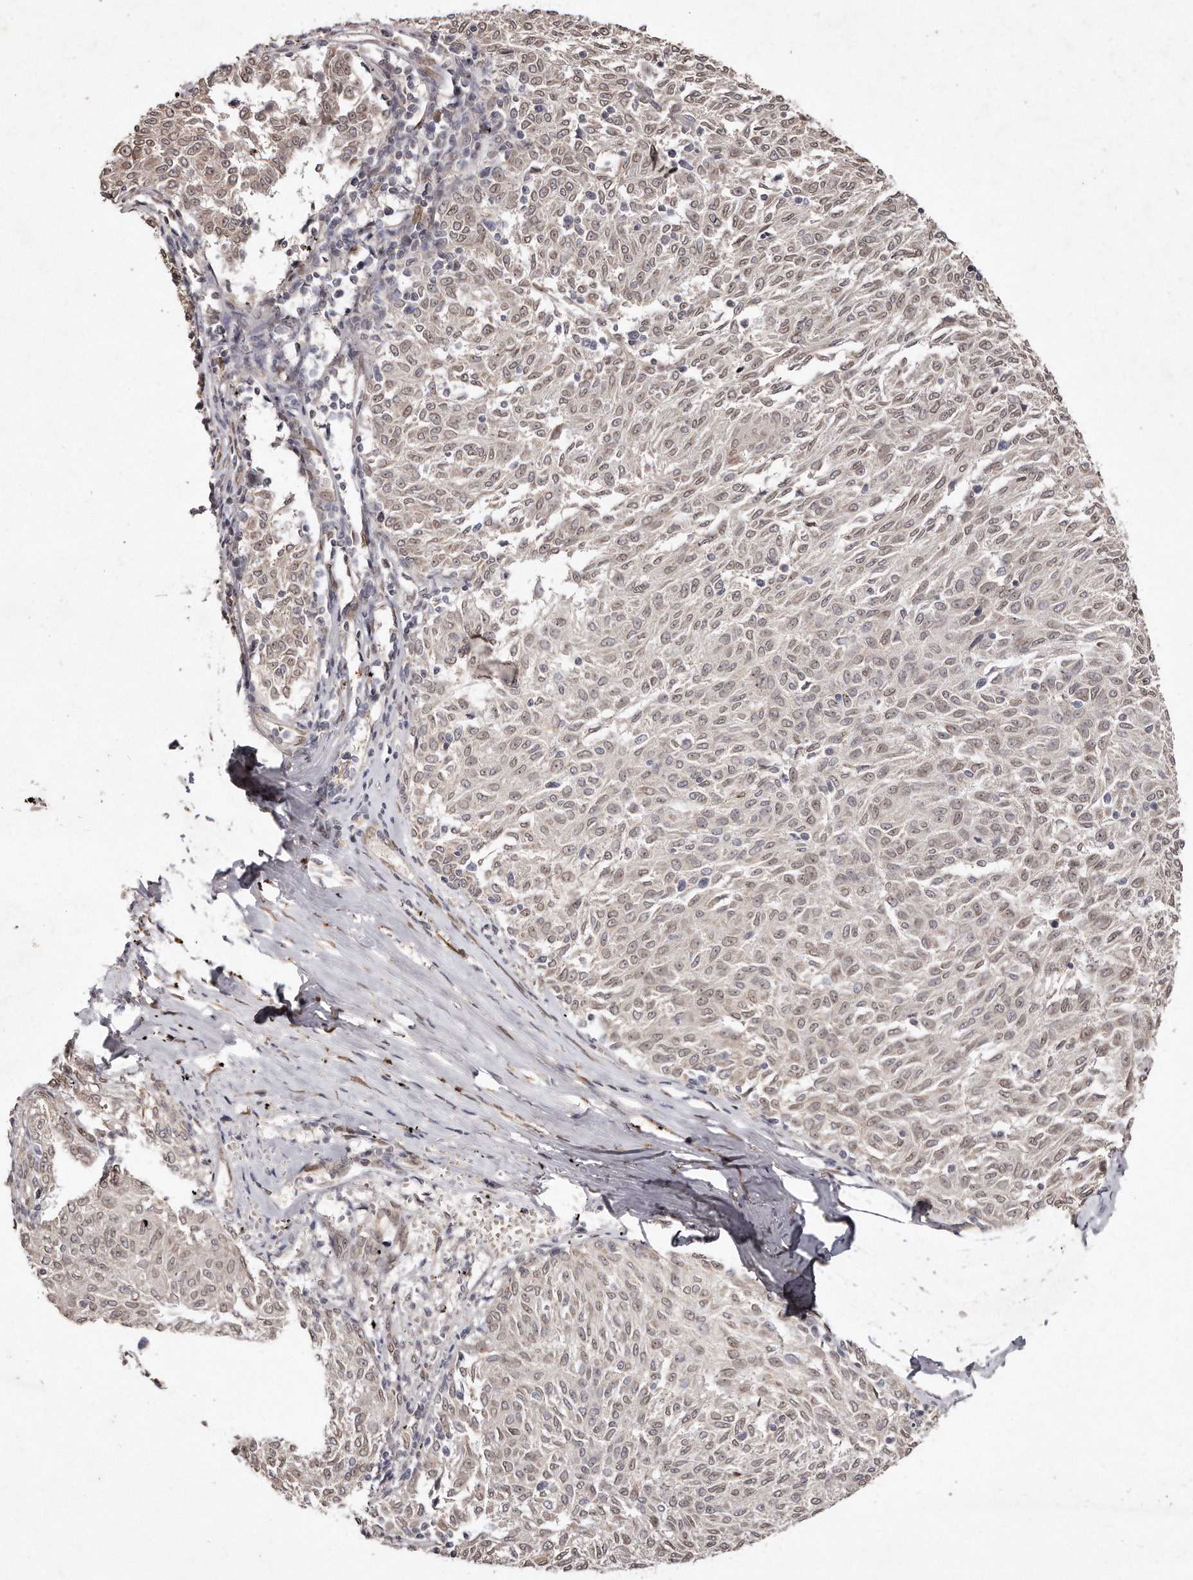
{"staining": {"intensity": "weak", "quantity": ">75%", "location": "cytoplasmic/membranous,nuclear"}, "tissue": "melanoma", "cell_type": "Tumor cells", "image_type": "cancer", "snomed": [{"axis": "morphology", "description": "Malignant melanoma, NOS"}, {"axis": "topography", "description": "Skin"}], "caption": "Protein analysis of melanoma tissue reveals weak cytoplasmic/membranous and nuclear positivity in about >75% of tumor cells.", "gene": "HASPIN", "patient": {"sex": "female", "age": 72}}